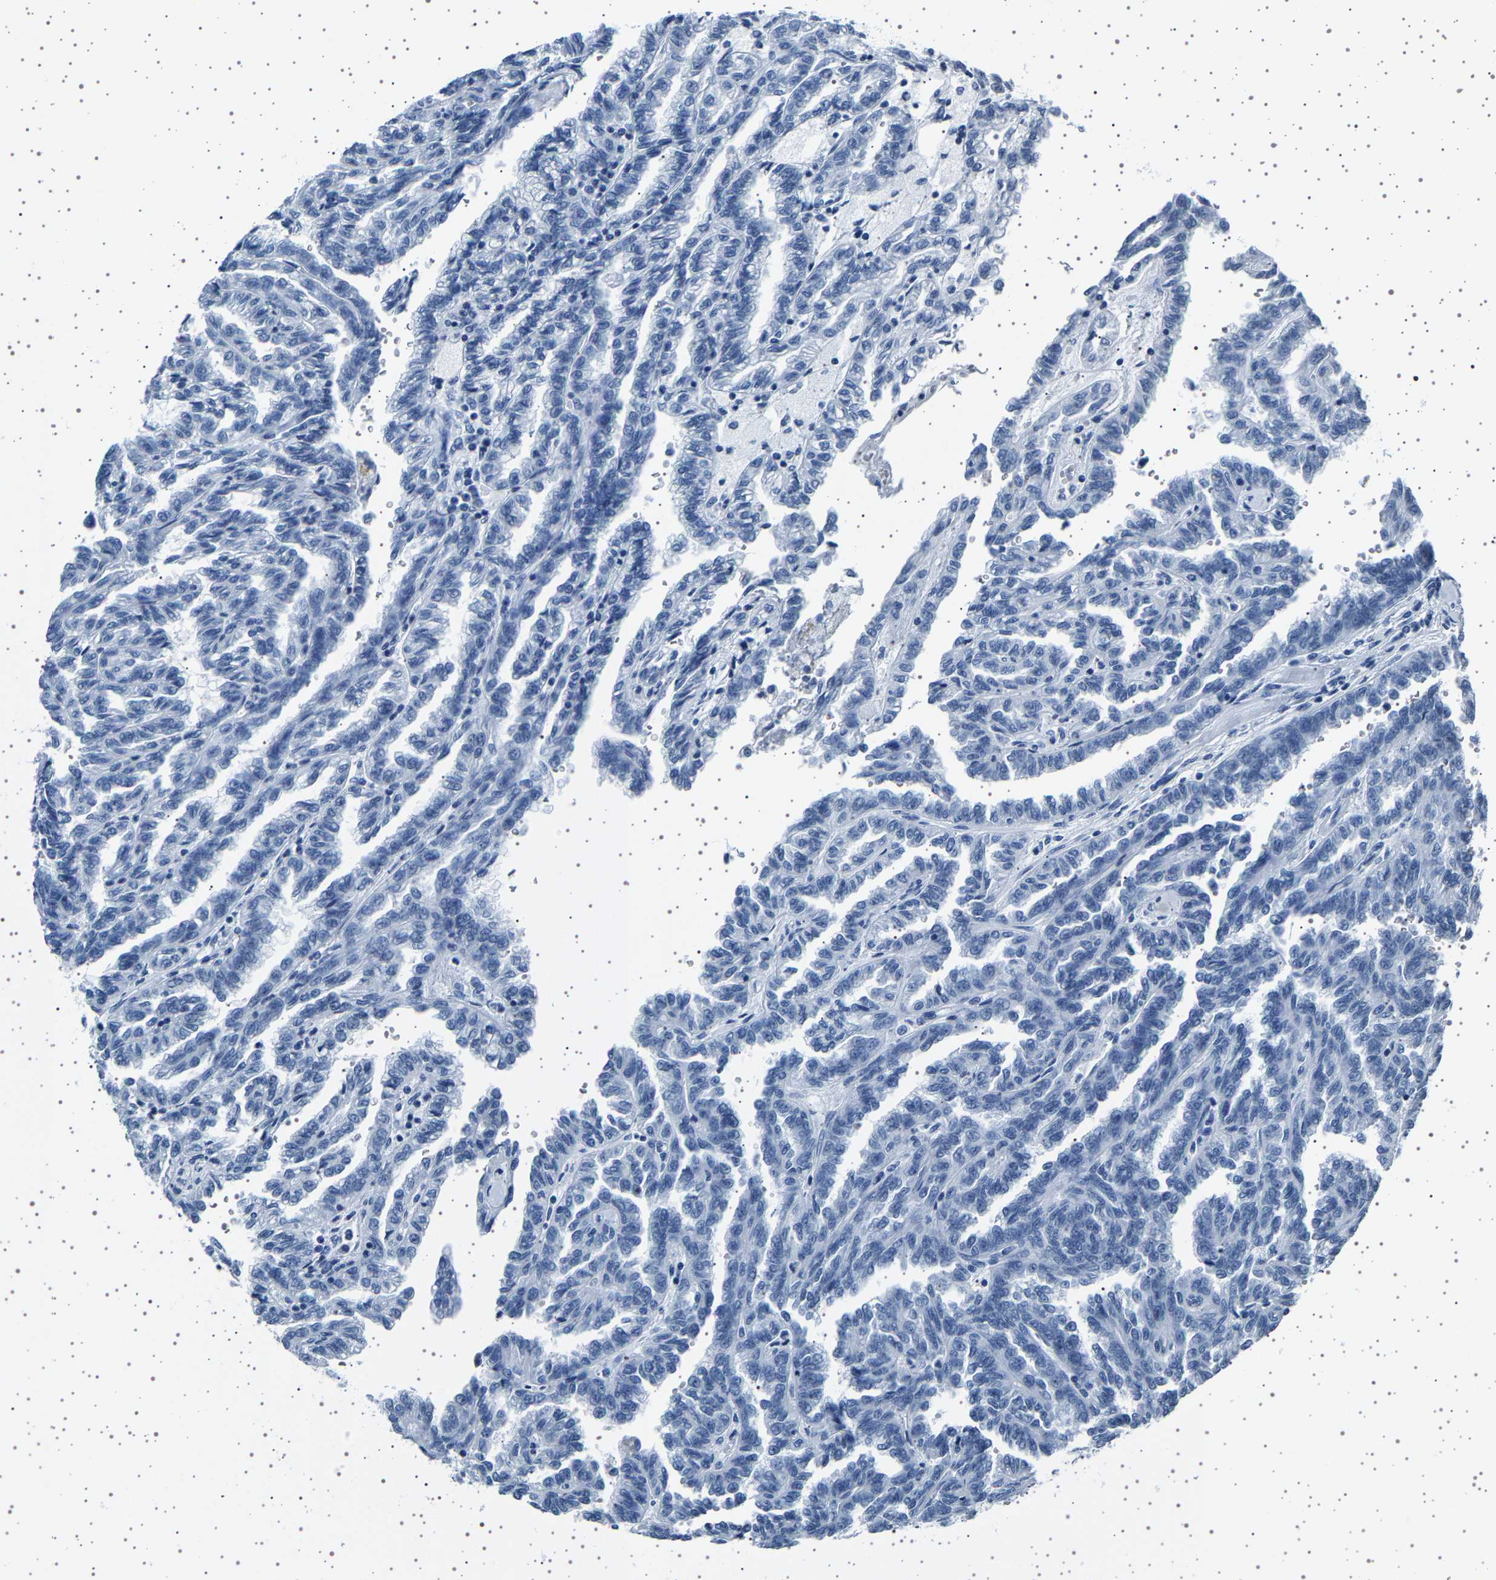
{"staining": {"intensity": "negative", "quantity": "none", "location": "none"}, "tissue": "renal cancer", "cell_type": "Tumor cells", "image_type": "cancer", "snomed": [{"axis": "morphology", "description": "Inflammation, NOS"}, {"axis": "morphology", "description": "Adenocarcinoma, NOS"}, {"axis": "topography", "description": "Kidney"}], "caption": "Immunohistochemical staining of human adenocarcinoma (renal) shows no significant expression in tumor cells.", "gene": "TFF3", "patient": {"sex": "male", "age": 68}}